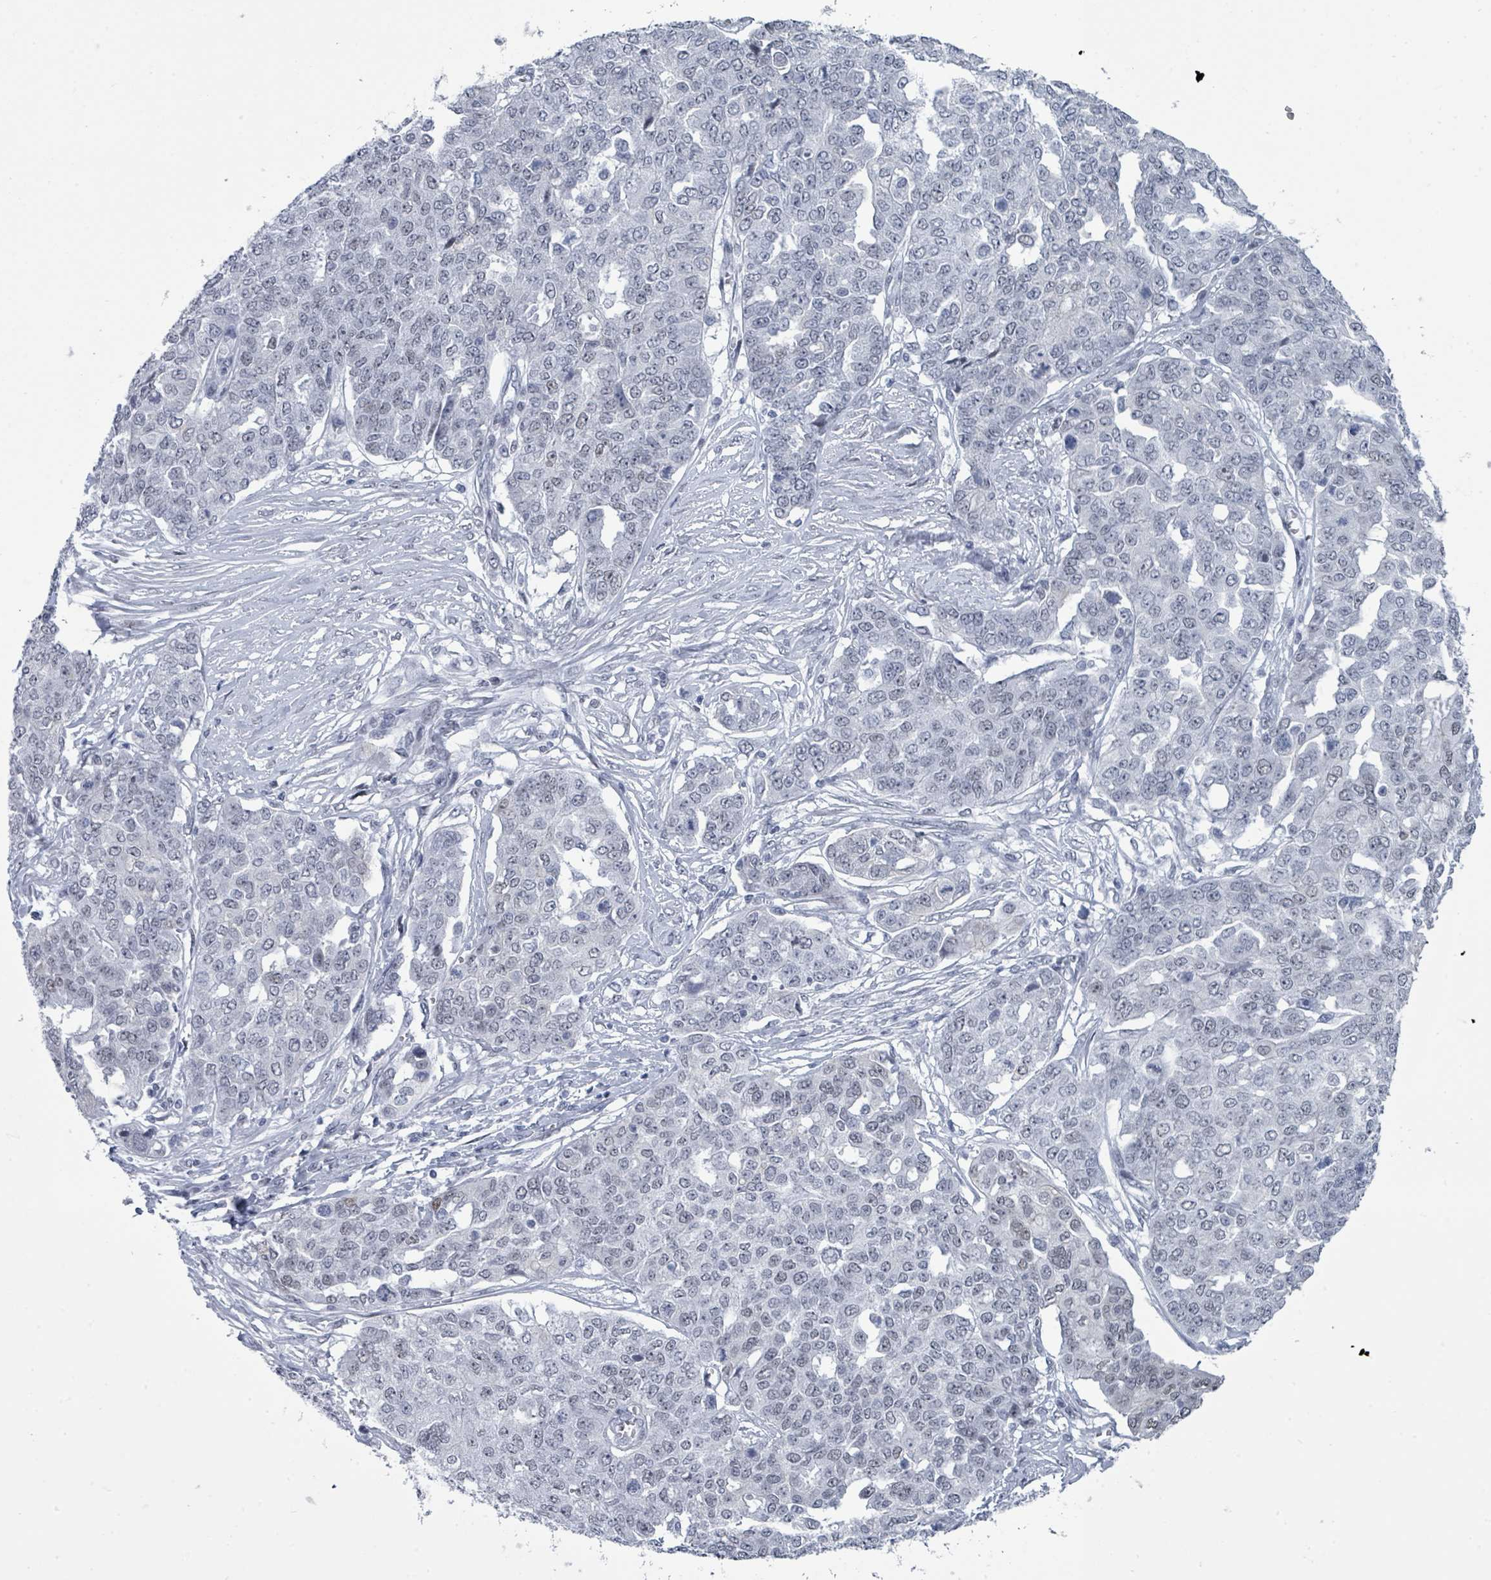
{"staining": {"intensity": "negative", "quantity": "none", "location": "none"}, "tissue": "ovarian cancer", "cell_type": "Tumor cells", "image_type": "cancer", "snomed": [{"axis": "morphology", "description": "Cystadenocarcinoma, serous, NOS"}, {"axis": "topography", "description": "Soft tissue"}, {"axis": "topography", "description": "Ovary"}], "caption": "DAB immunohistochemical staining of ovarian cancer reveals no significant expression in tumor cells.", "gene": "CT45A5", "patient": {"sex": "female", "age": 57}}